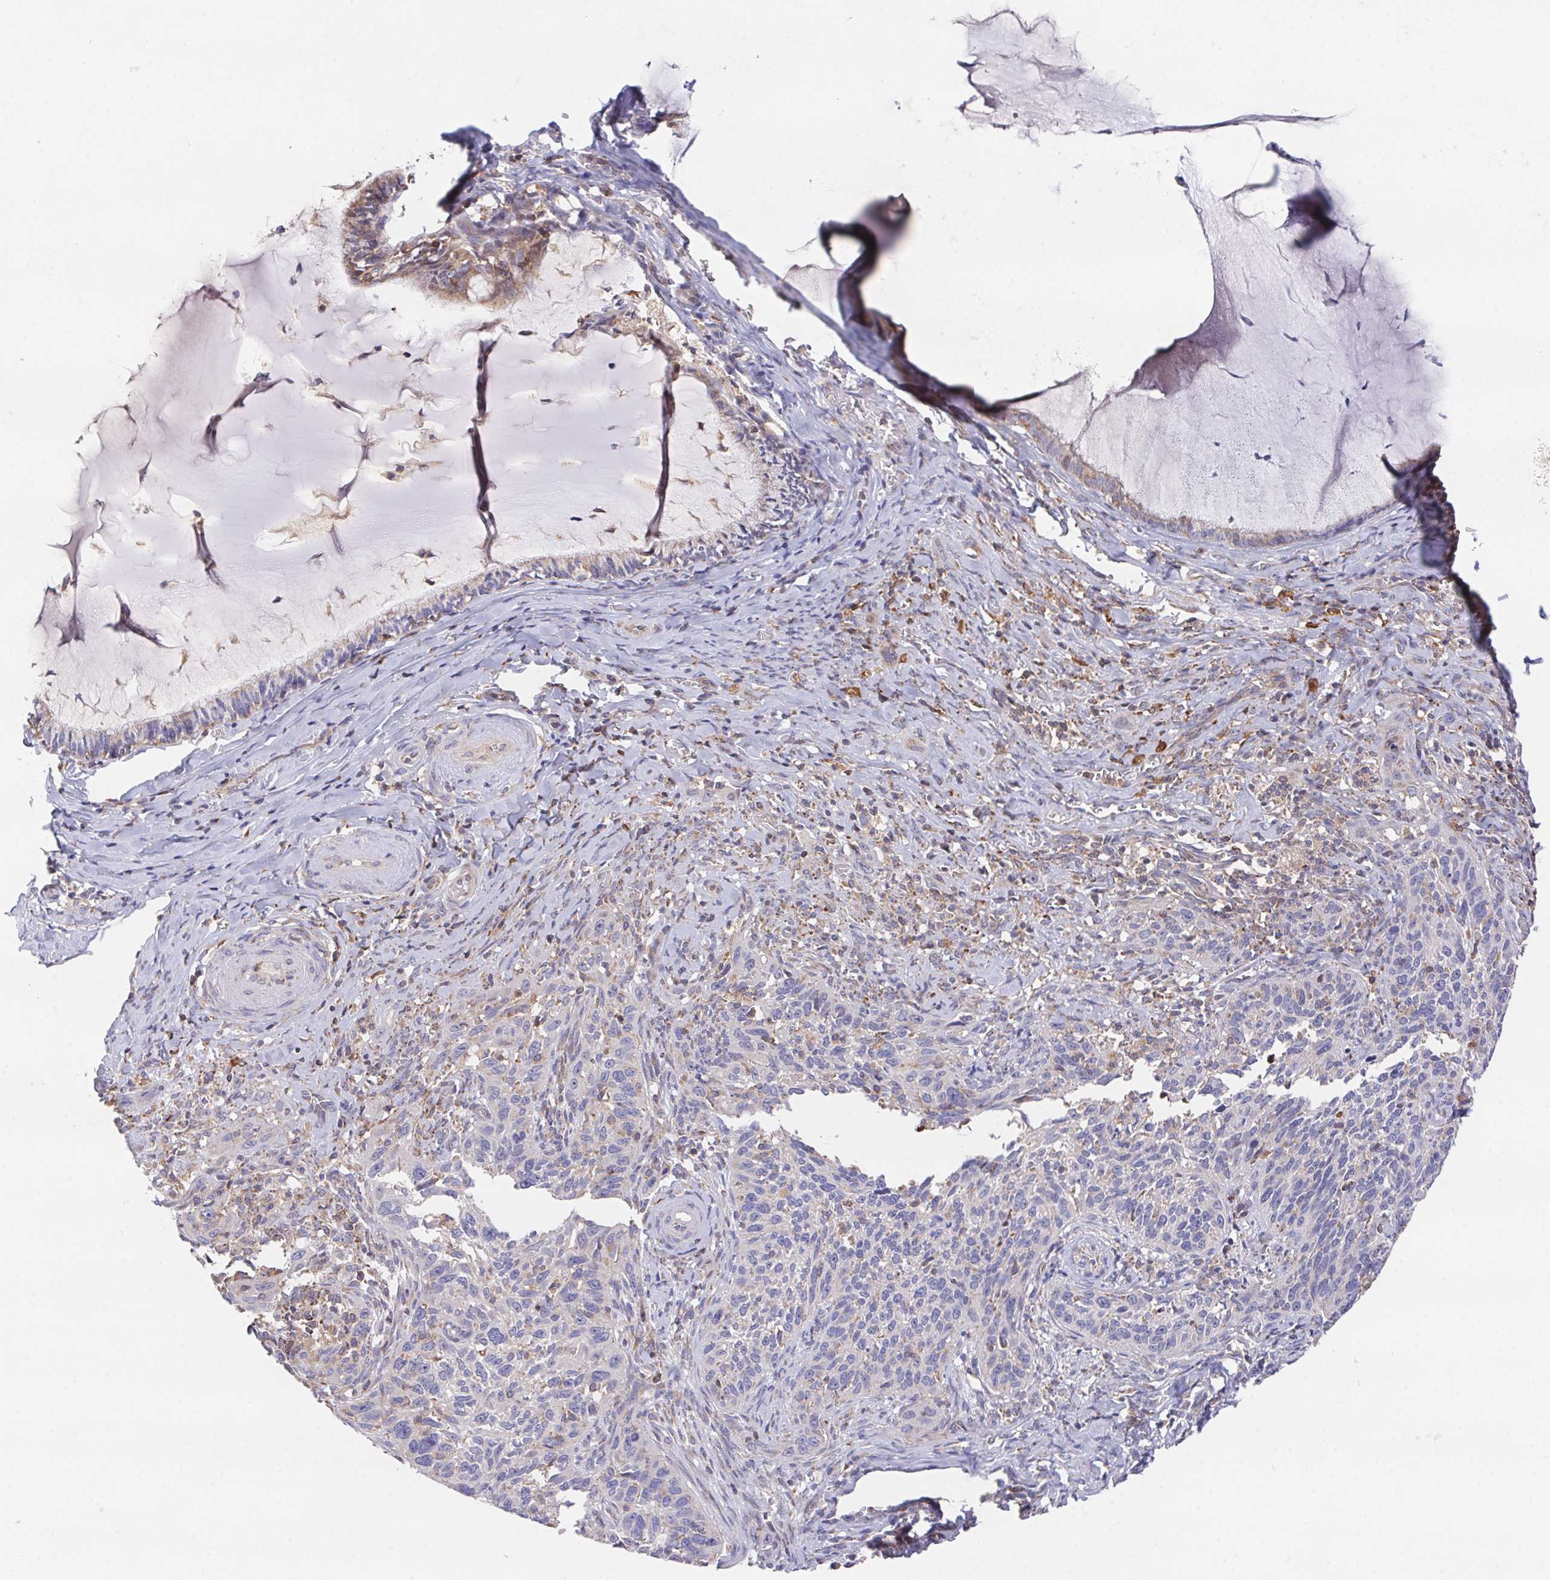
{"staining": {"intensity": "negative", "quantity": "none", "location": "none"}, "tissue": "cervical cancer", "cell_type": "Tumor cells", "image_type": "cancer", "snomed": [{"axis": "morphology", "description": "Squamous cell carcinoma, NOS"}, {"axis": "topography", "description": "Cervix"}], "caption": "Immunohistochemistry (IHC) micrograph of human cervical cancer stained for a protein (brown), which displays no expression in tumor cells.", "gene": "FAM241A", "patient": {"sex": "female", "age": 51}}